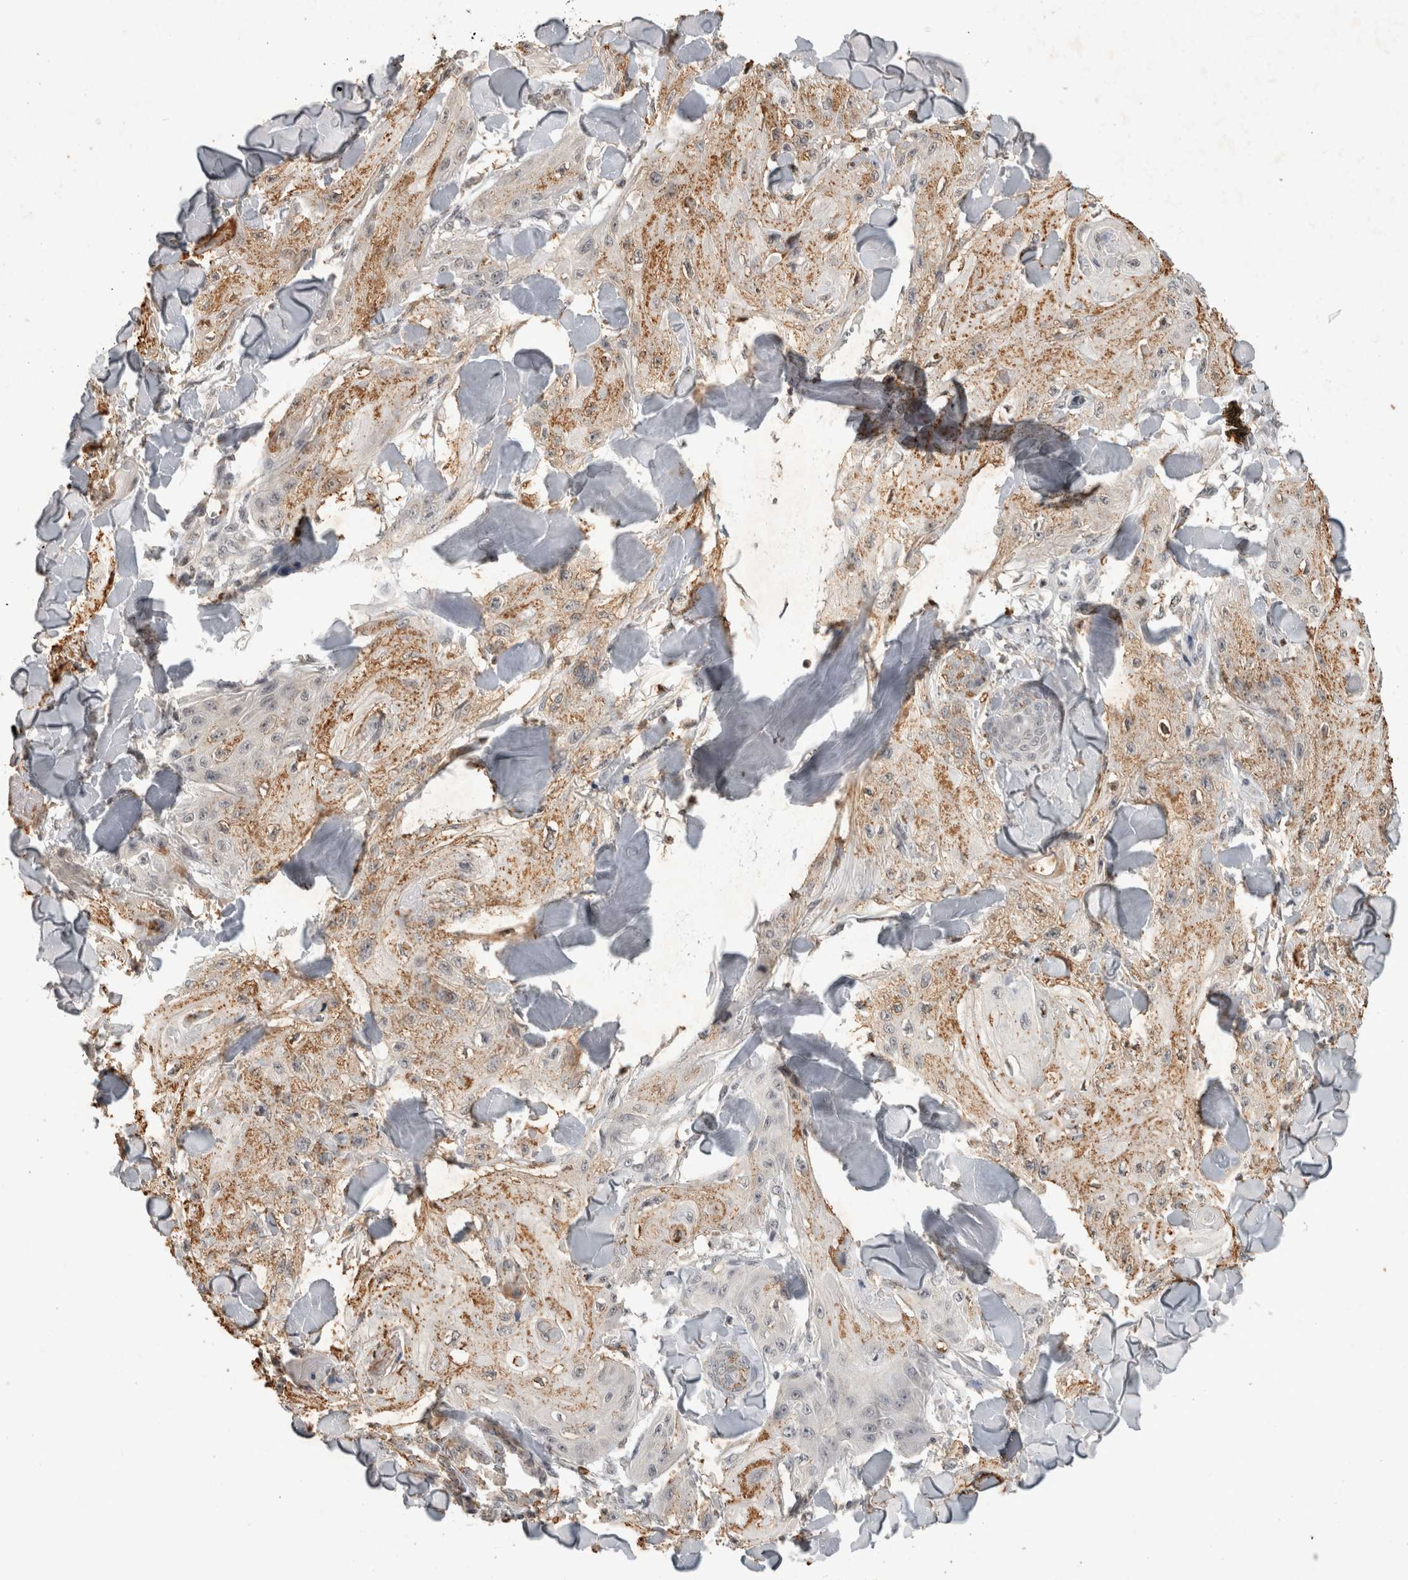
{"staining": {"intensity": "moderate", "quantity": "25%-75%", "location": "cytoplasmic/membranous"}, "tissue": "skin cancer", "cell_type": "Tumor cells", "image_type": "cancer", "snomed": [{"axis": "morphology", "description": "Squamous cell carcinoma, NOS"}, {"axis": "topography", "description": "Skin"}], "caption": "Protein expression analysis of human skin cancer reveals moderate cytoplasmic/membranous positivity in approximately 25%-75% of tumor cells. The staining was performed using DAB, with brown indicating positive protein expression. Nuclei are stained blue with hematoxylin.", "gene": "HRK", "patient": {"sex": "male", "age": 74}}